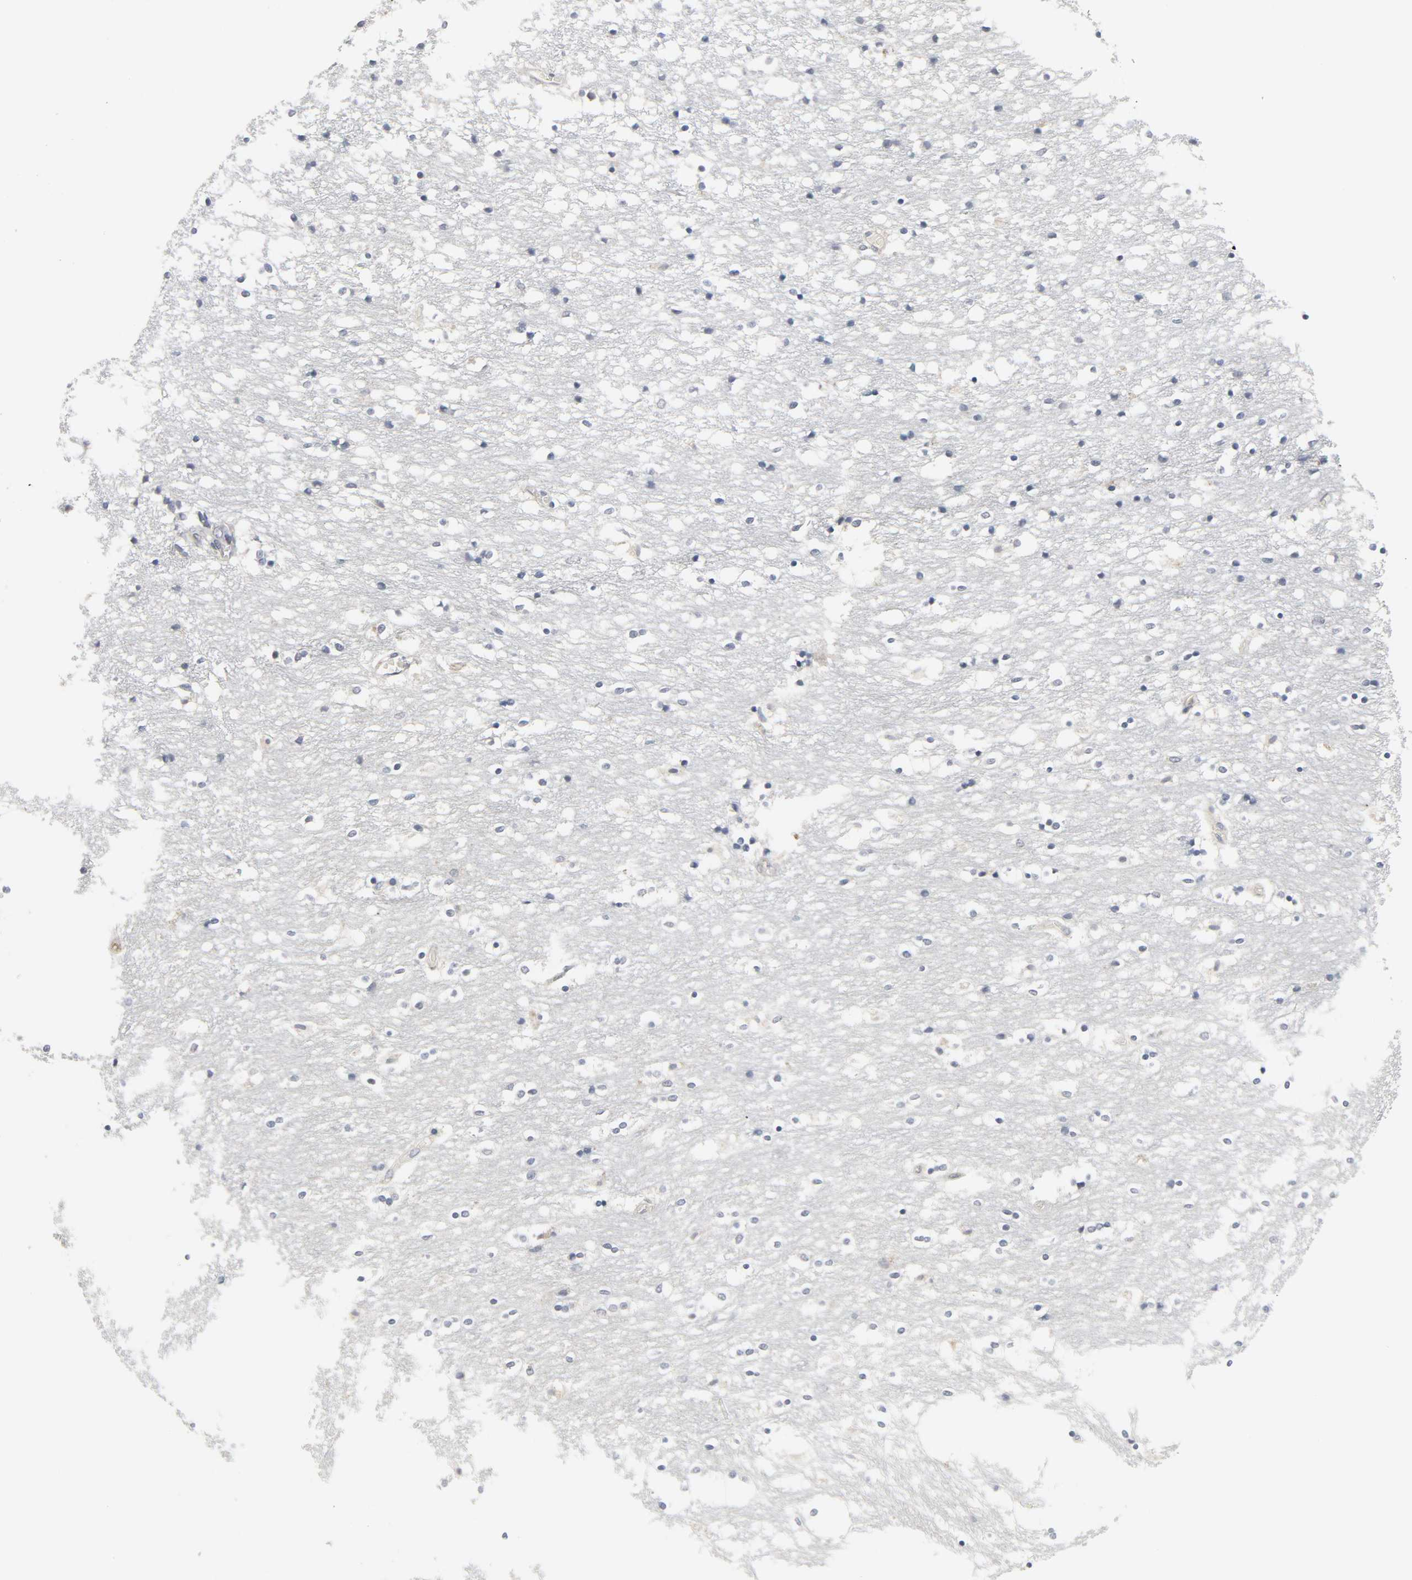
{"staining": {"intensity": "negative", "quantity": "none", "location": "none"}, "tissue": "caudate", "cell_type": "Glial cells", "image_type": "normal", "snomed": [{"axis": "morphology", "description": "Normal tissue, NOS"}, {"axis": "topography", "description": "Lateral ventricle wall"}], "caption": "High power microscopy photomicrograph of an IHC histopathology image of unremarkable caudate, revealing no significant expression in glial cells.", "gene": "CLIP1", "patient": {"sex": "female", "age": 54}}